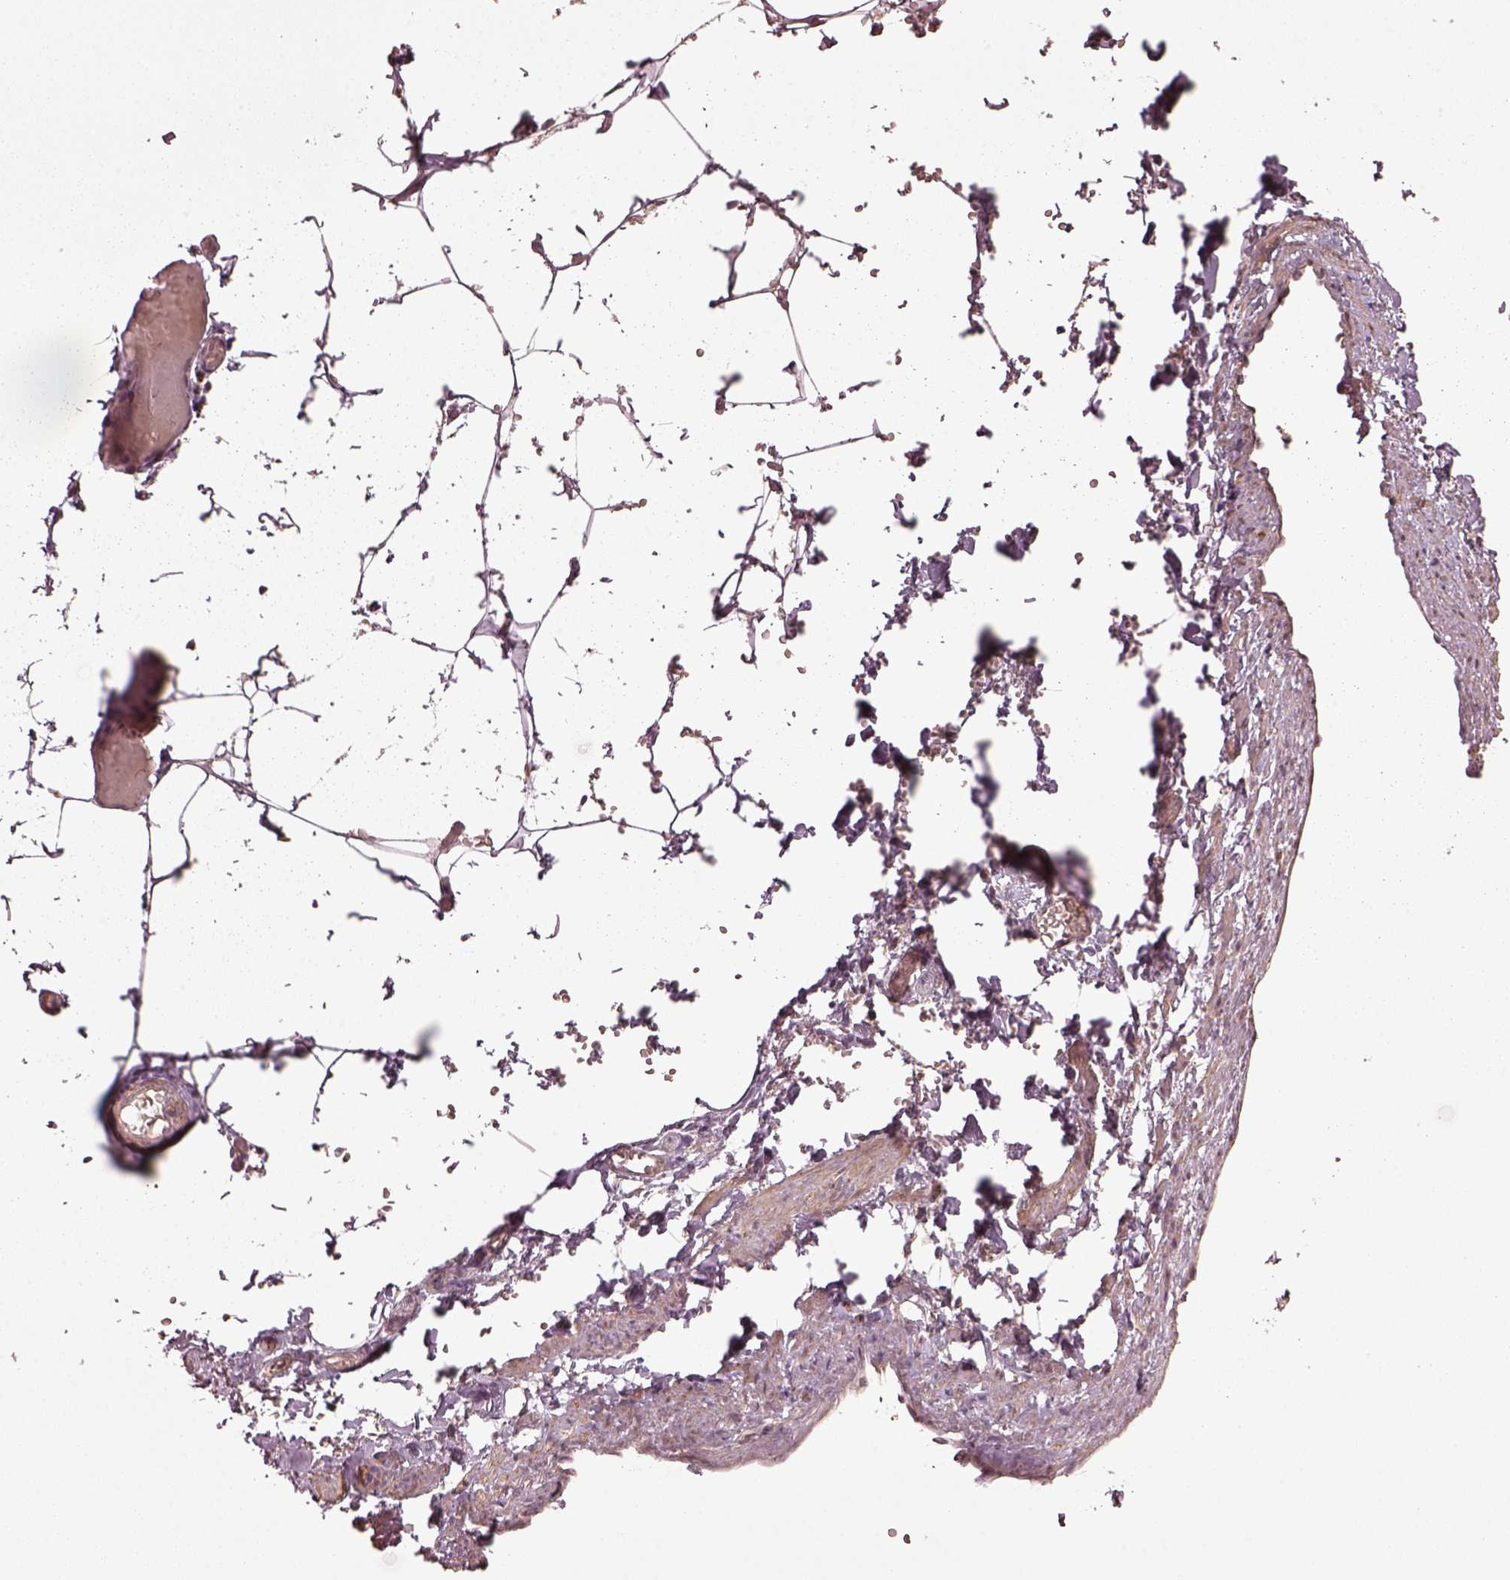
{"staining": {"intensity": "moderate", "quantity": ">75%", "location": "cytoplasmic/membranous"}, "tissue": "adipose tissue", "cell_type": "Adipocytes", "image_type": "normal", "snomed": [{"axis": "morphology", "description": "Normal tissue, NOS"}, {"axis": "topography", "description": "Prostate"}, {"axis": "topography", "description": "Peripheral nerve tissue"}], "caption": "Approximately >75% of adipocytes in unremarkable adipose tissue display moderate cytoplasmic/membranous protein staining as visualized by brown immunohistochemical staining.", "gene": "SEL1L3", "patient": {"sex": "male", "age": 55}}